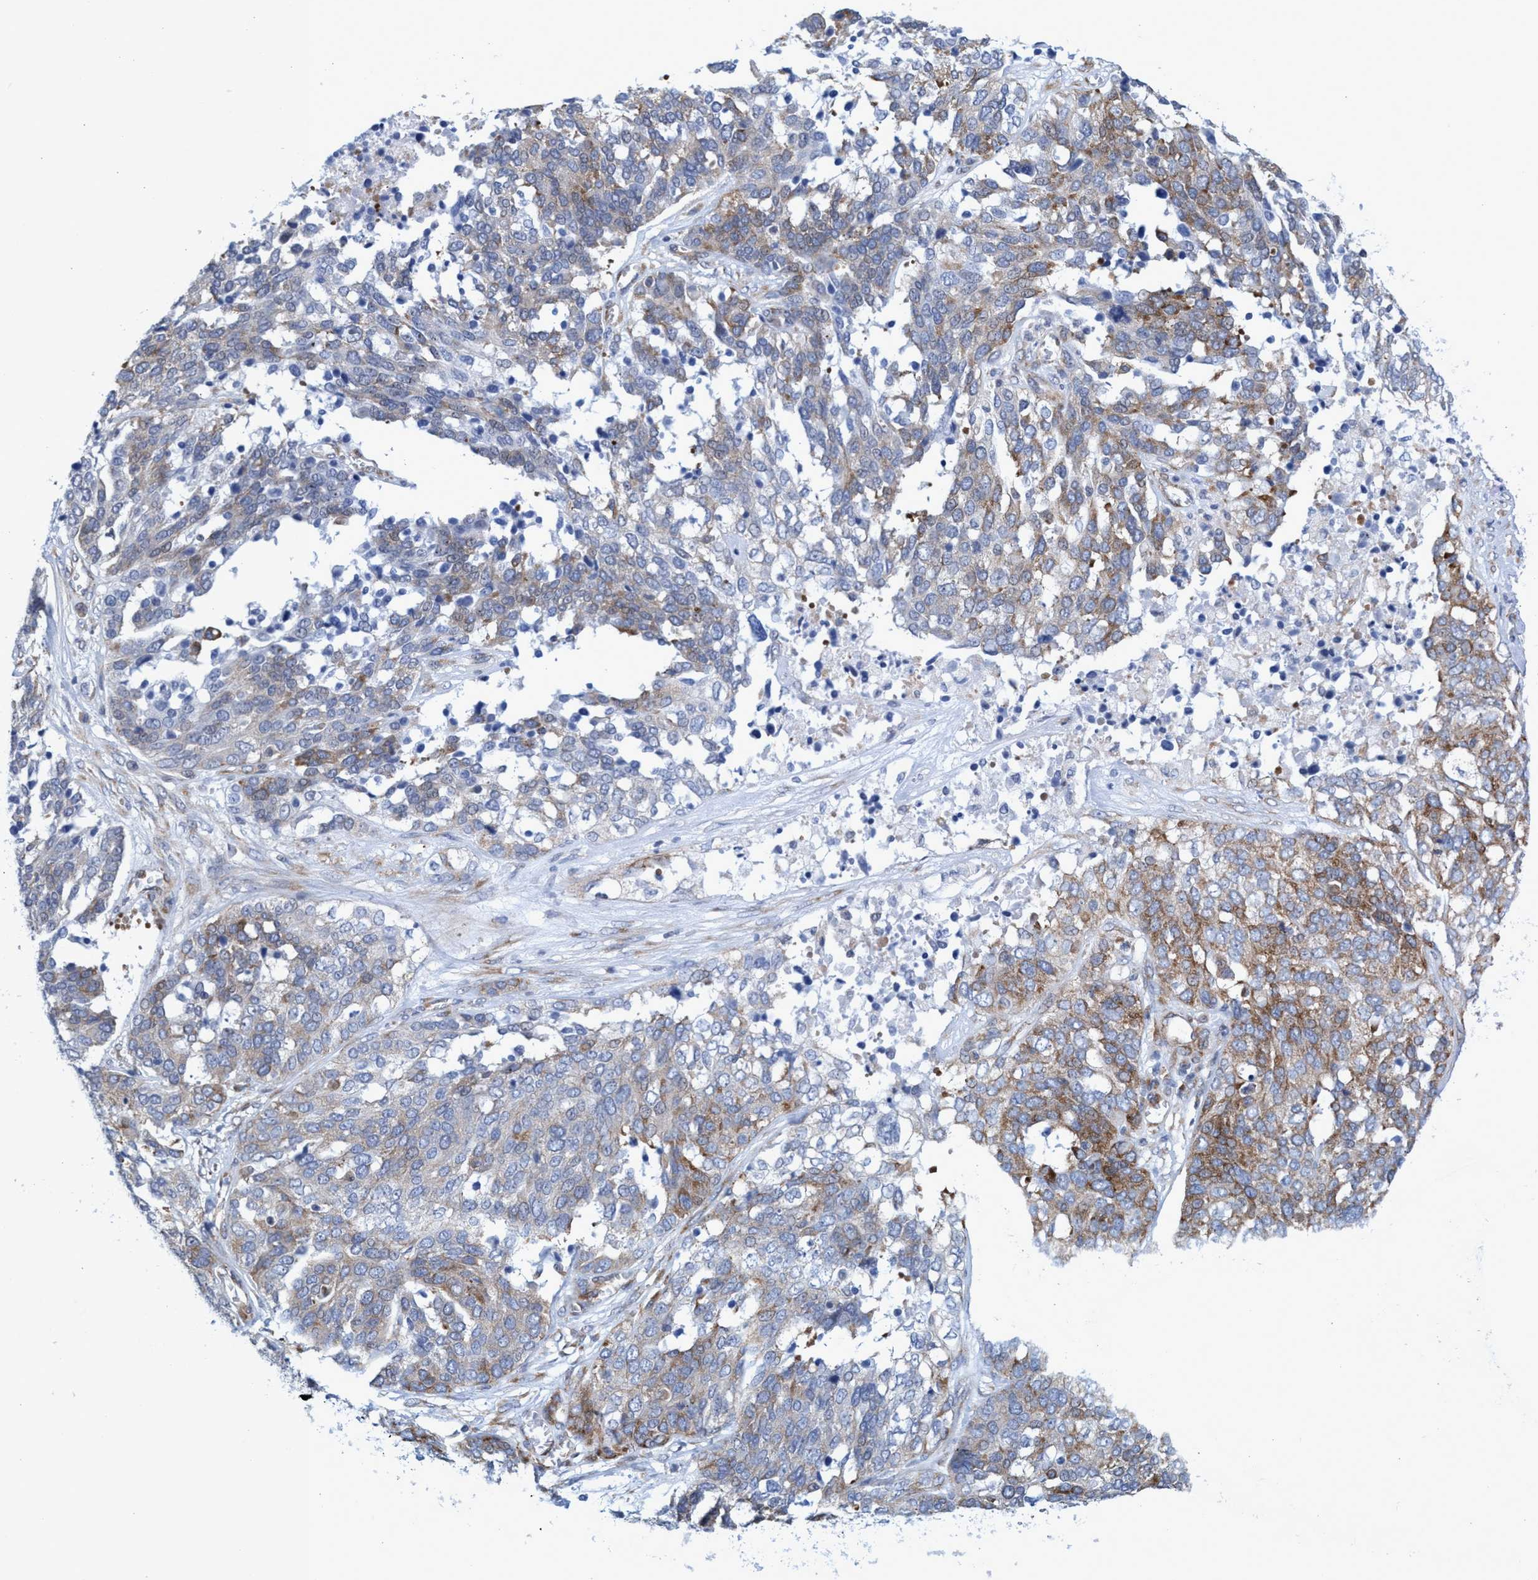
{"staining": {"intensity": "moderate", "quantity": "25%-75%", "location": "cytoplasmic/membranous"}, "tissue": "ovarian cancer", "cell_type": "Tumor cells", "image_type": "cancer", "snomed": [{"axis": "morphology", "description": "Cystadenocarcinoma, serous, NOS"}, {"axis": "topography", "description": "Ovary"}], "caption": "Brown immunohistochemical staining in ovarian cancer shows moderate cytoplasmic/membranous expression in approximately 25%-75% of tumor cells.", "gene": "R3HCC1", "patient": {"sex": "female", "age": 44}}